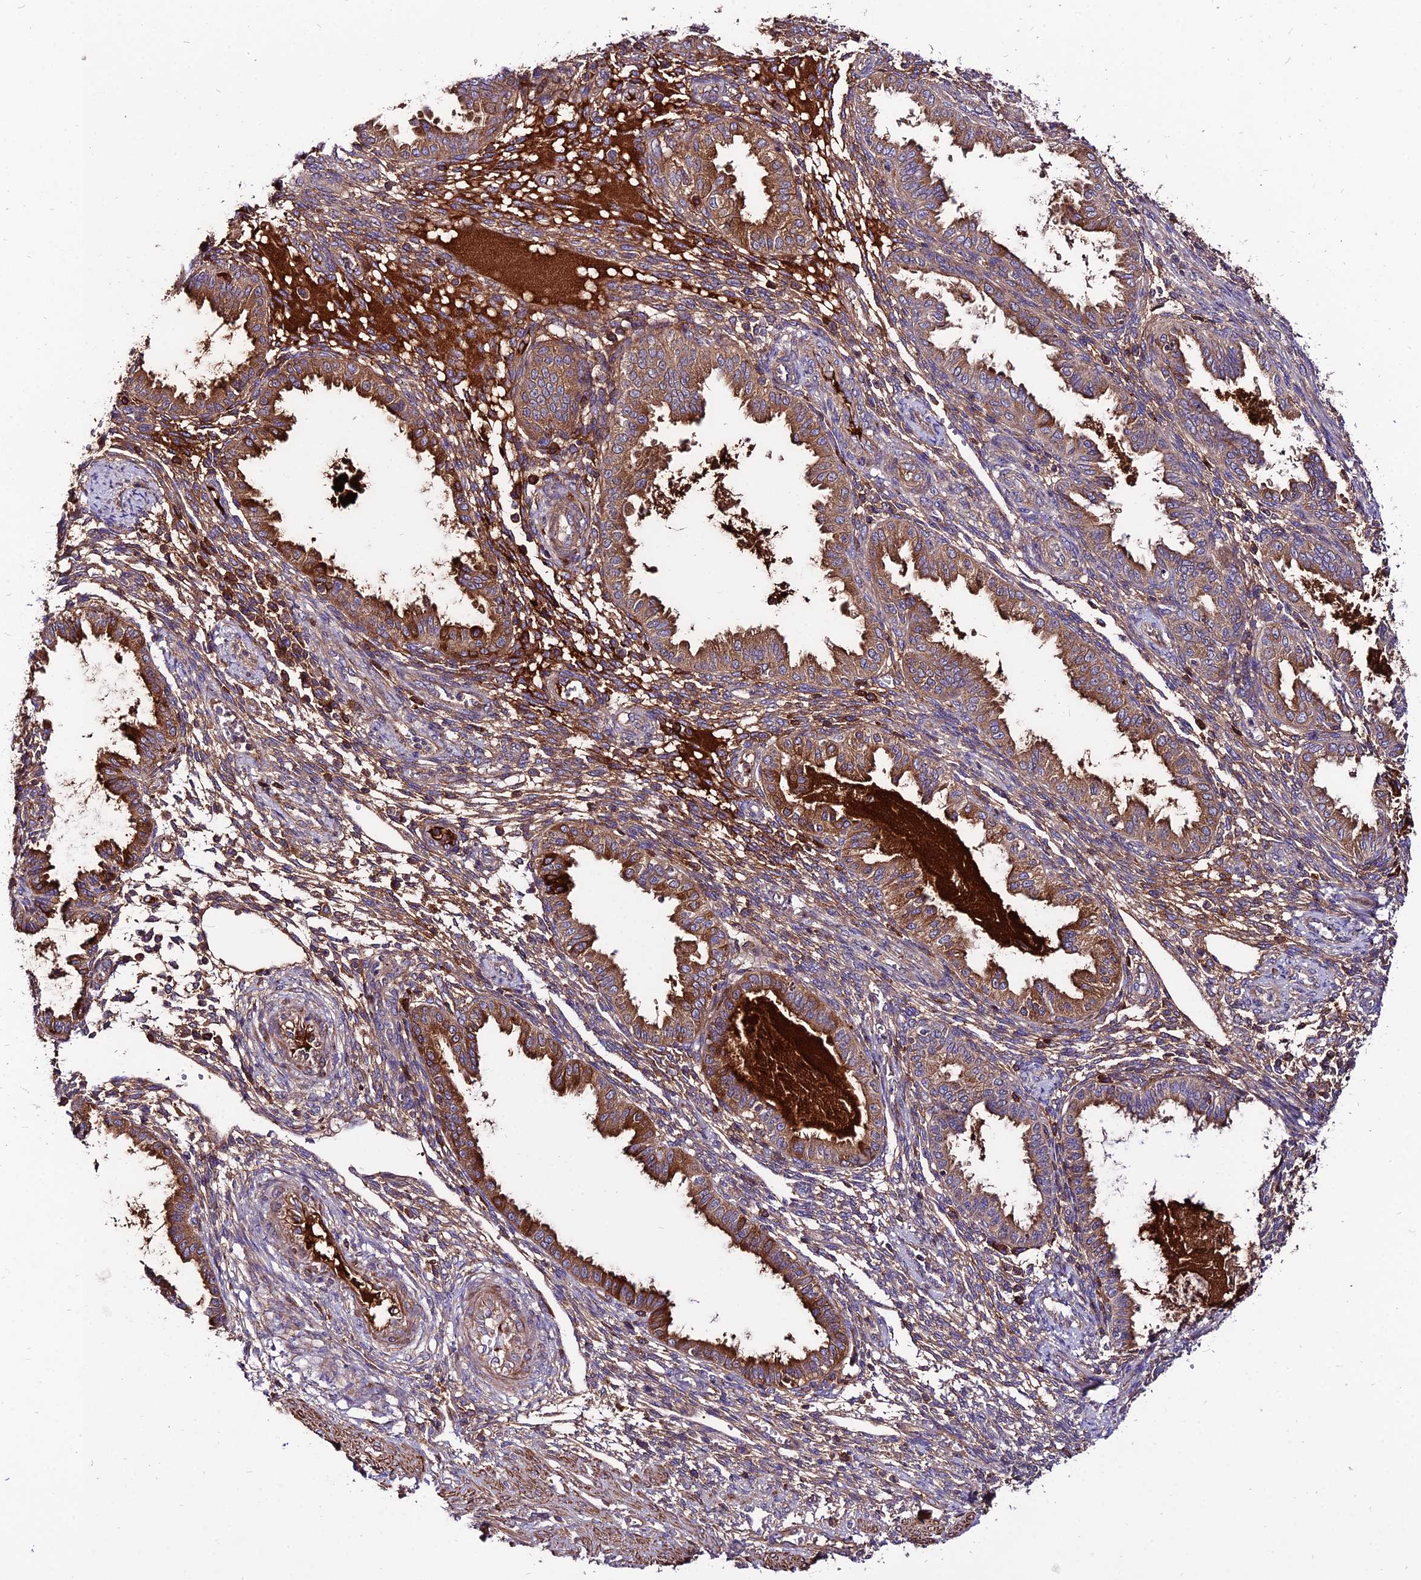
{"staining": {"intensity": "moderate", "quantity": "25%-75%", "location": "cytoplasmic/membranous"}, "tissue": "endometrium", "cell_type": "Cells in endometrial stroma", "image_type": "normal", "snomed": [{"axis": "morphology", "description": "Normal tissue, NOS"}, {"axis": "topography", "description": "Endometrium"}], "caption": "This image reveals IHC staining of benign human endometrium, with medium moderate cytoplasmic/membranous staining in approximately 25%-75% of cells in endometrial stroma.", "gene": "PYM1", "patient": {"sex": "female", "age": 33}}